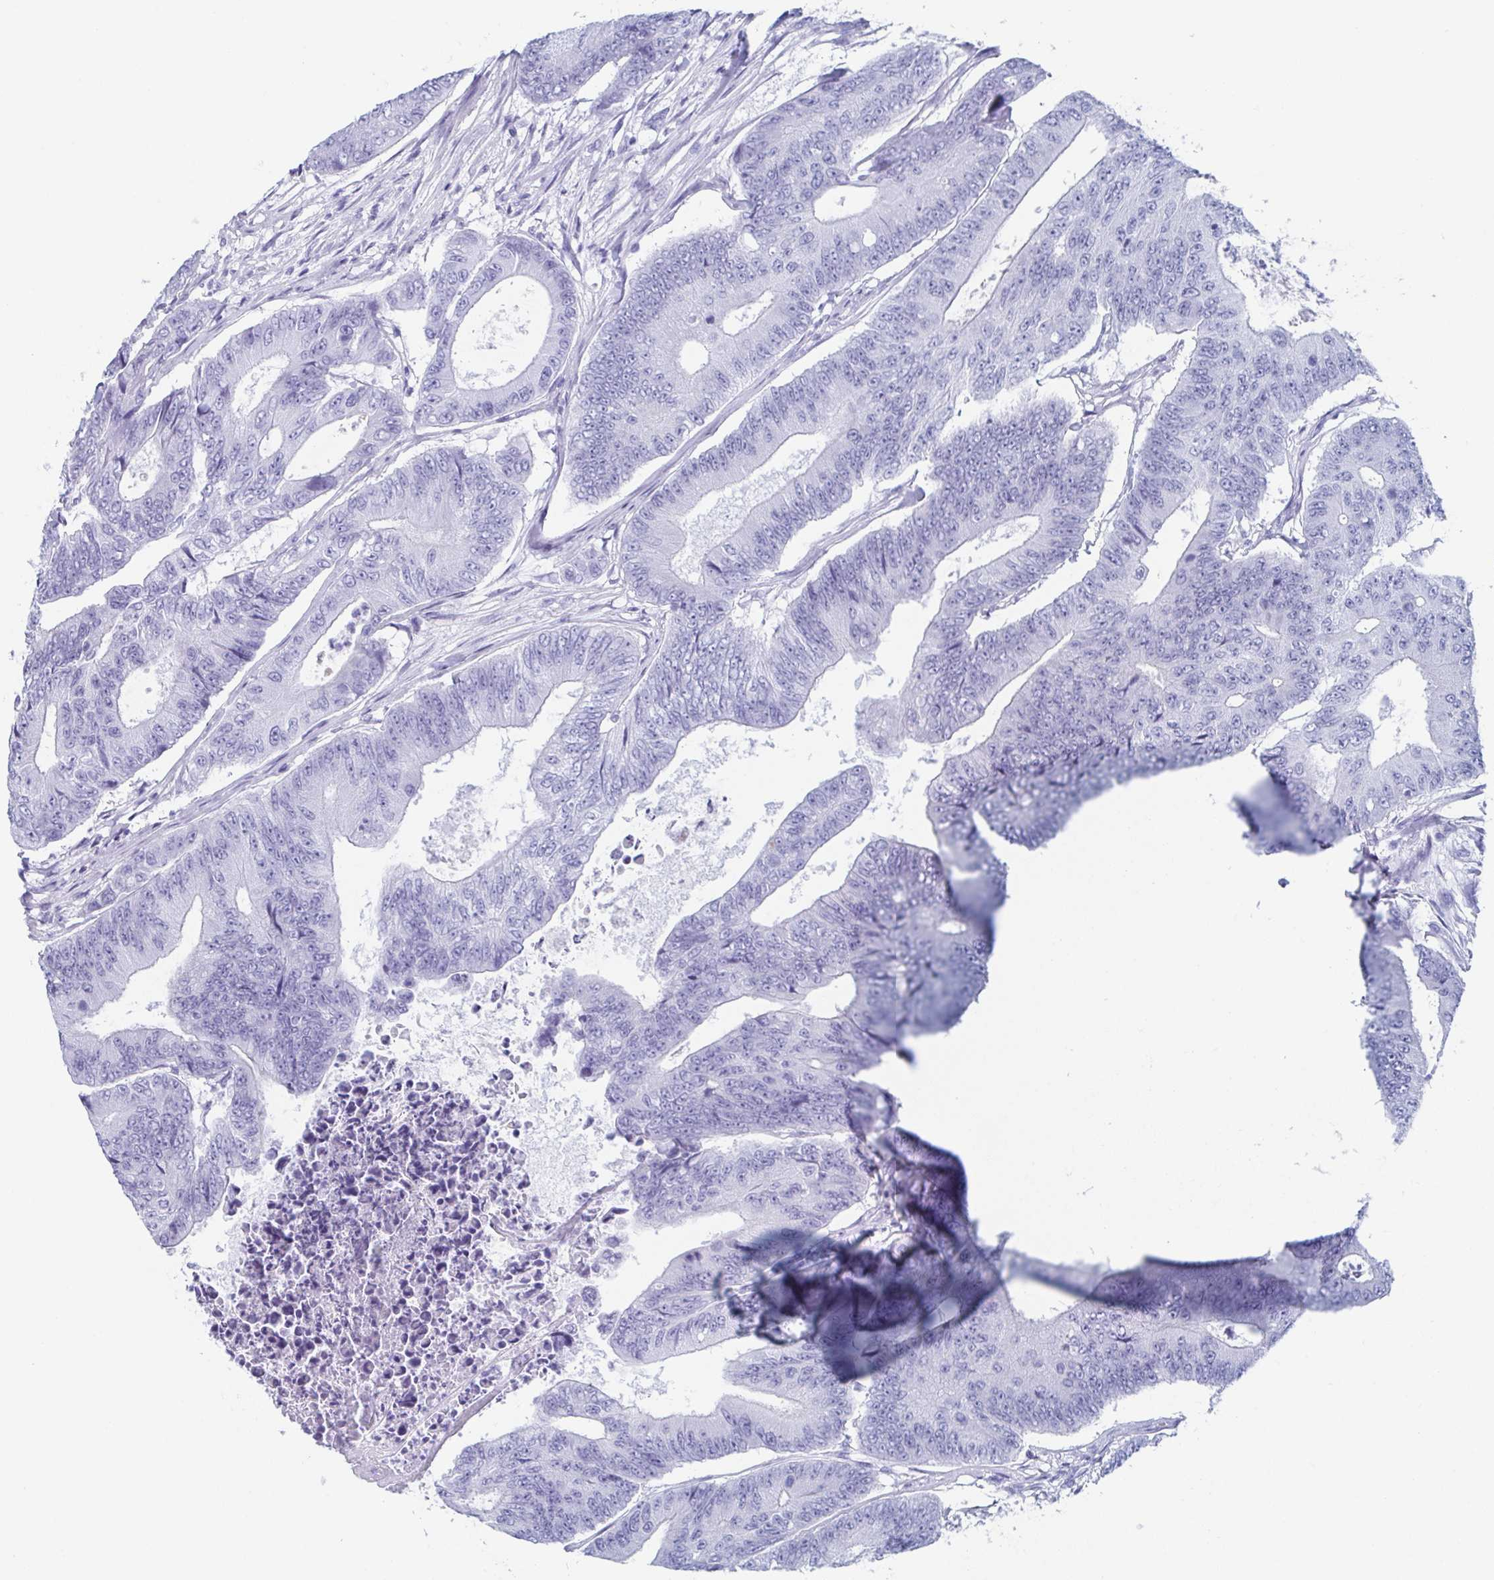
{"staining": {"intensity": "negative", "quantity": "none", "location": "none"}, "tissue": "colorectal cancer", "cell_type": "Tumor cells", "image_type": "cancer", "snomed": [{"axis": "morphology", "description": "Adenocarcinoma, NOS"}, {"axis": "topography", "description": "Colon"}], "caption": "Colorectal cancer (adenocarcinoma) stained for a protein using immunohistochemistry shows no staining tumor cells.", "gene": "LYRM2", "patient": {"sex": "female", "age": 48}}